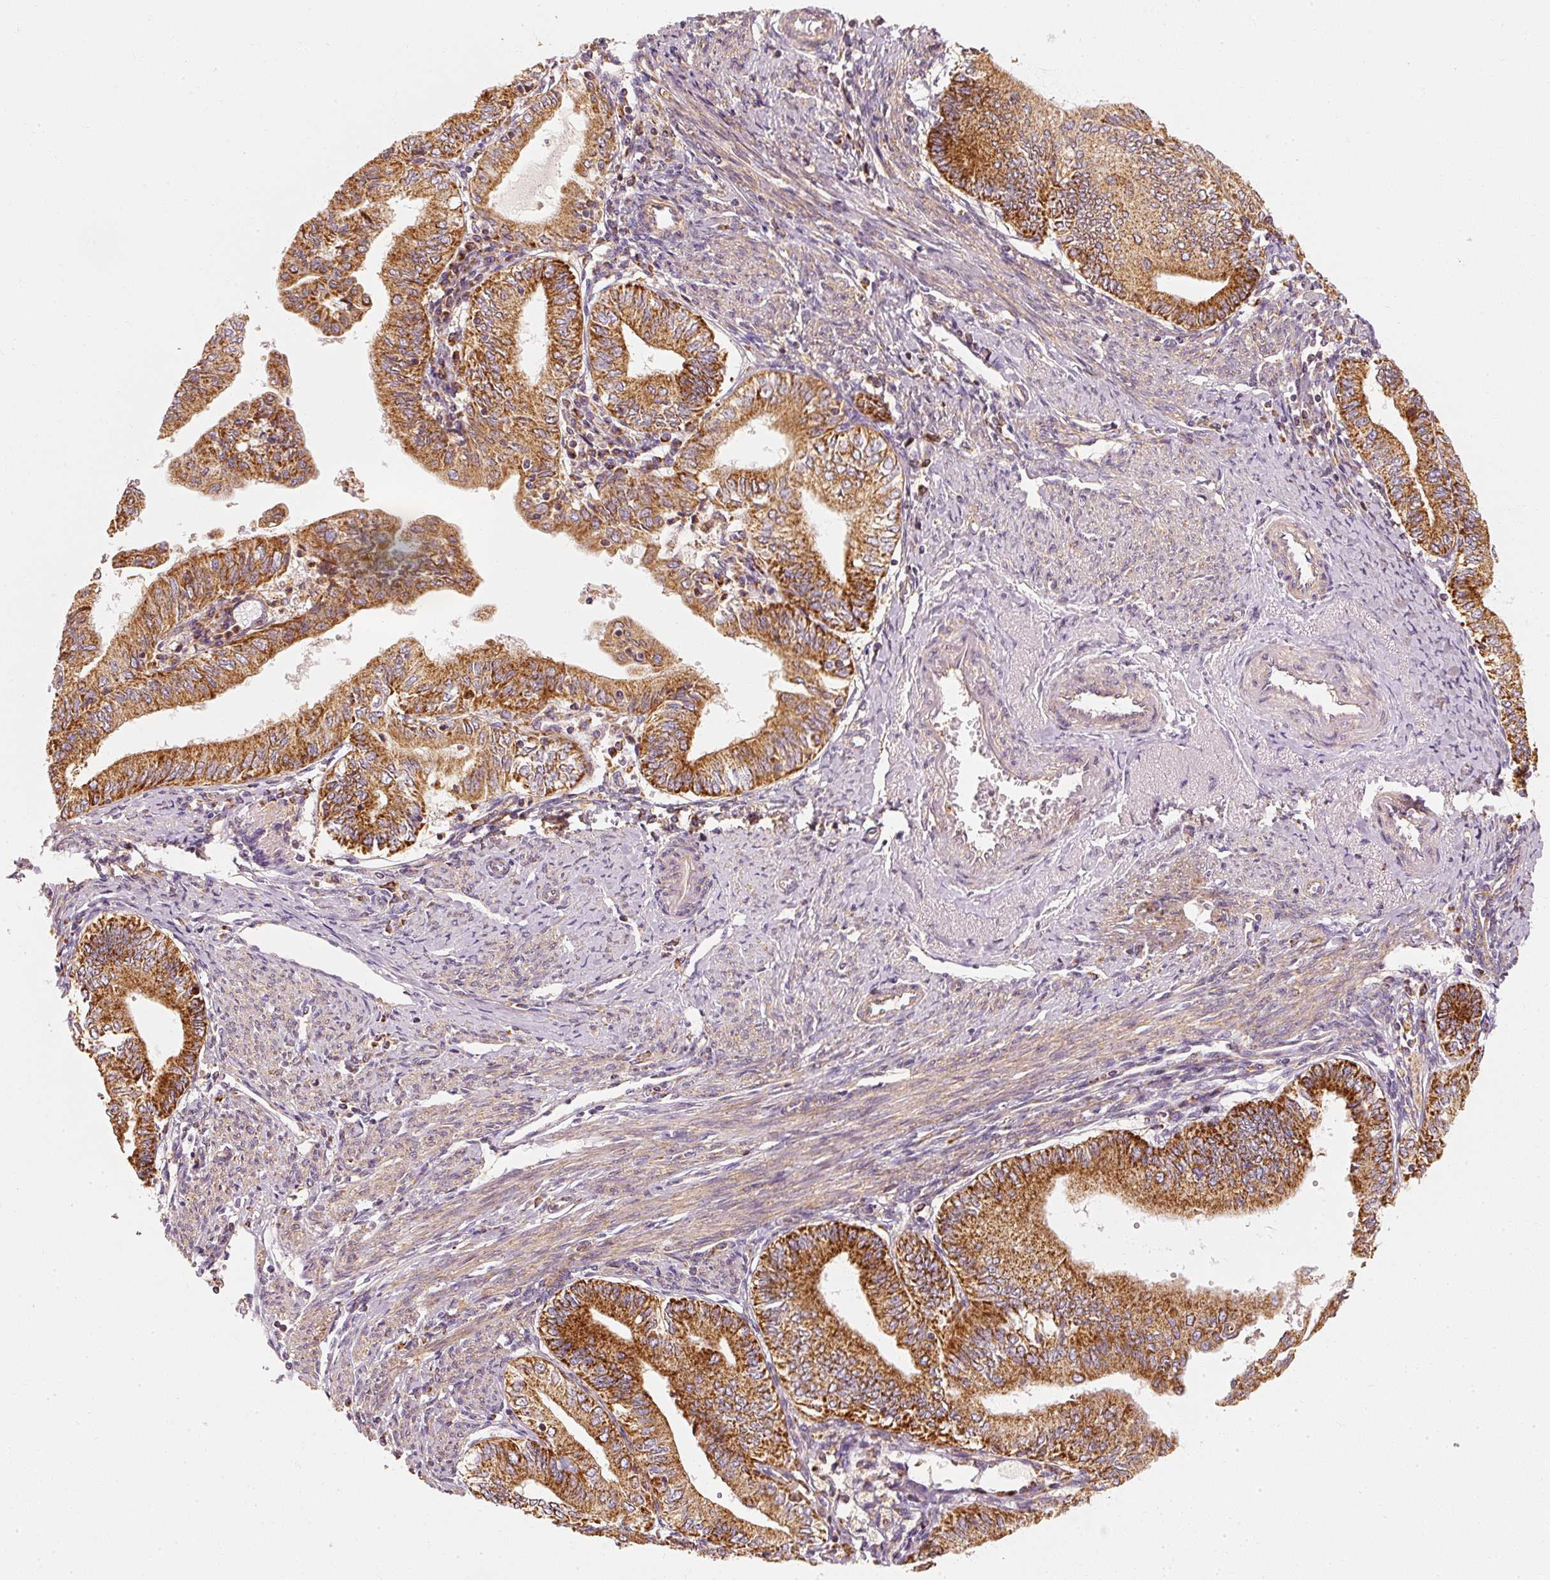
{"staining": {"intensity": "strong", "quantity": ">75%", "location": "cytoplasmic/membranous"}, "tissue": "endometrial cancer", "cell_type": "Tumor cells", "image_type": "cancer", "snomed": [{"axis": "morphology", "description": "Adenocarcinoma, NOS"}, {"axis": "topography", "description": "Endometrium"}], "caption": "Strong cytoplasmic/membranous positivity for a protein is identified in approximately >75% of tumor cells of endometrial cancer using immunohistochemistry (IHC).", "gene": "TOMM40", "patient": {"sex": "female", "age": 66}}